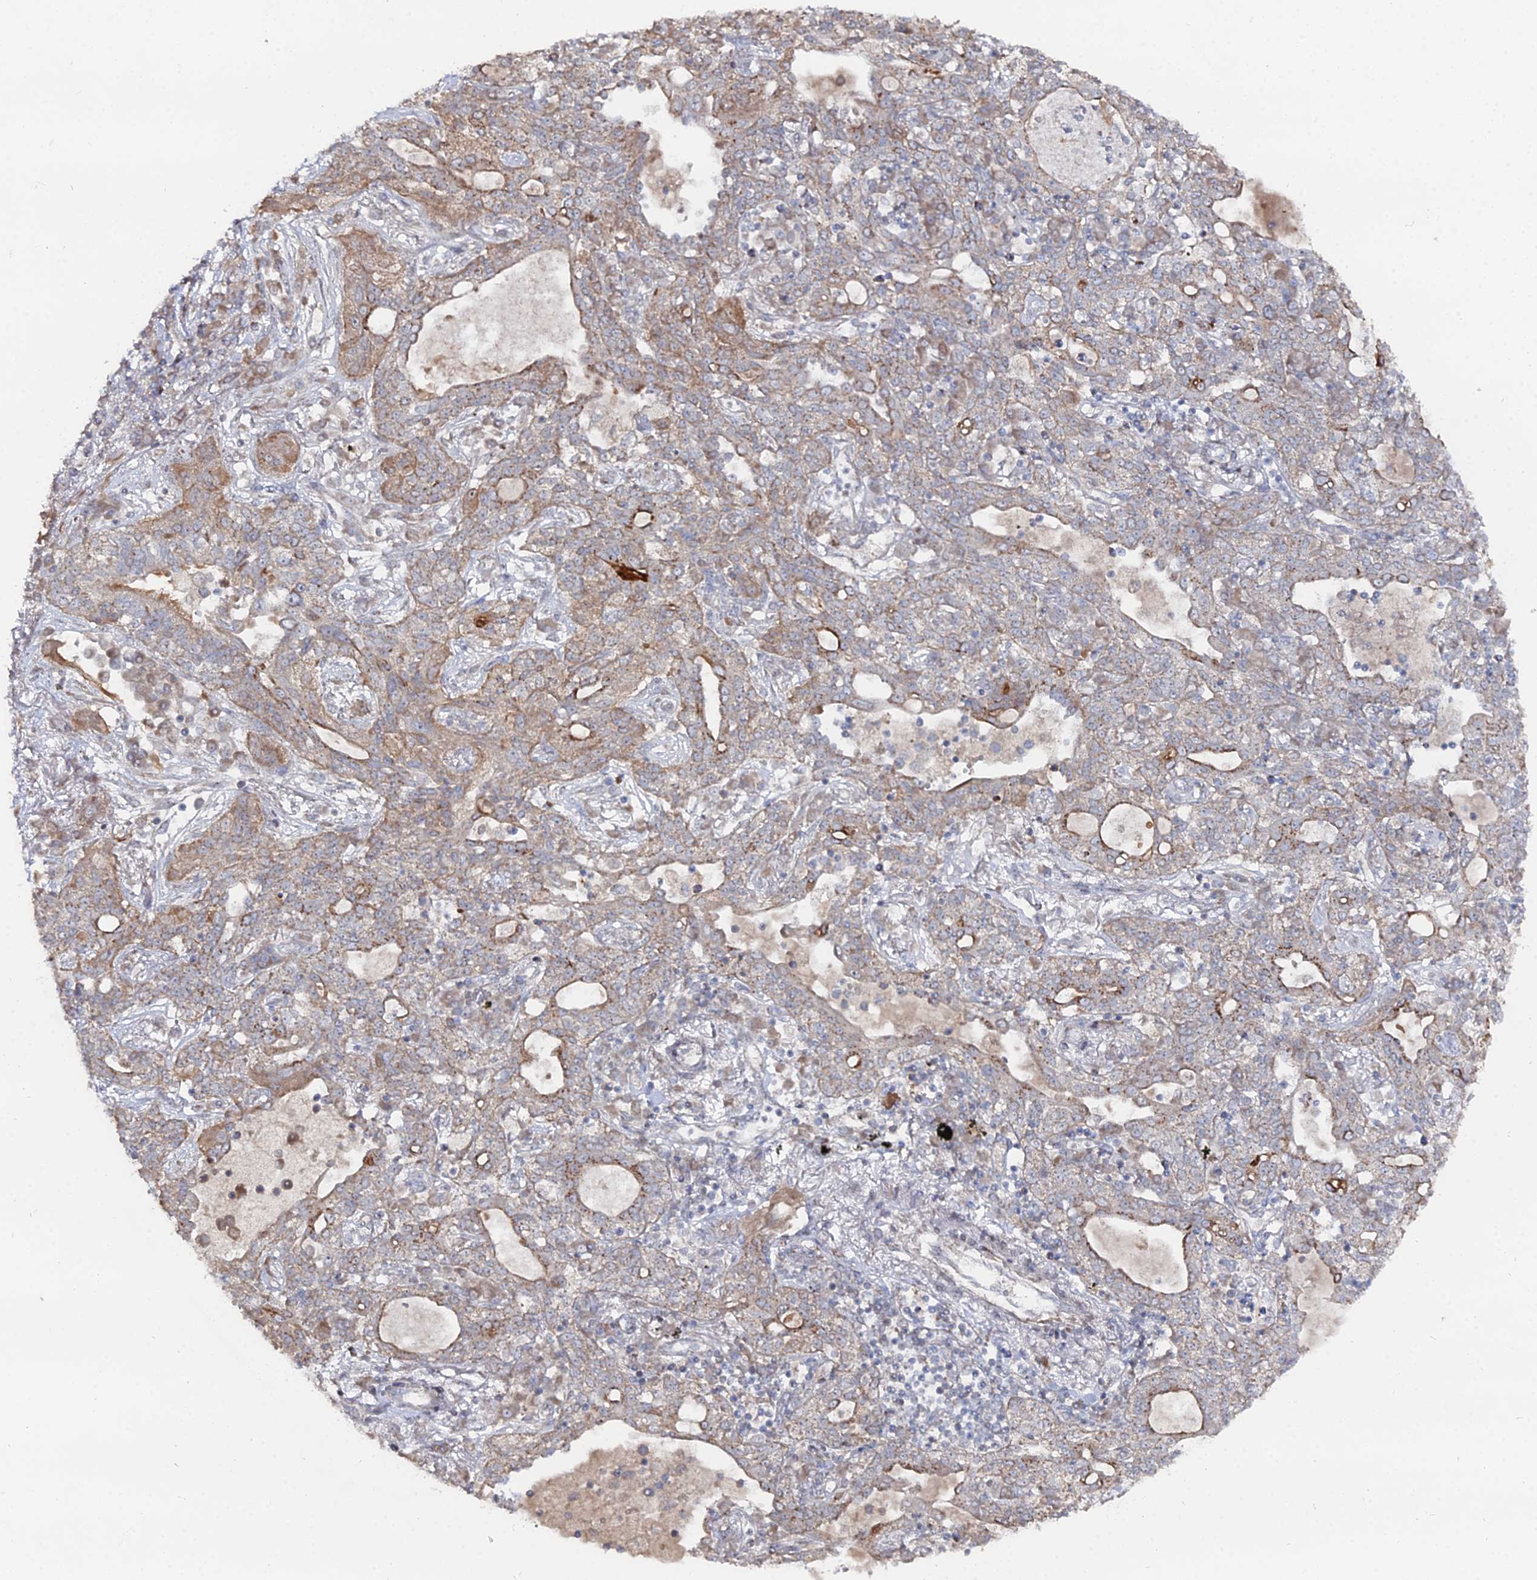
{"staining": {"intensity": "weak", "quantity": "25%-75%", "location": "cytoplasmic/membranous"}, "tissue": "lung cancer", "cell_type": "Tumor cells", "image_type": "cancer", "snomed": [{"axis": "morphology", "description": "Squamous cell carcinoma, NOS"}, {"axis": "topography", "description": "Lung"}], "caption": "Immunohistochemistry (DAB (3,3'-diaminobenzidine)) staining of lung squamous cell carcinoma exhibits weak cytoplasmic/membranous protein positivity in about 25%-75% of tumor cells. The protein is stained brown, and the nuclei are stained in blue (DAB (3,3'-diaminobenzidine) IHC with brightfield microscopy, high magnification).", "gene": "SGMS1", "patient": {"sex": "female", "age": 70}}